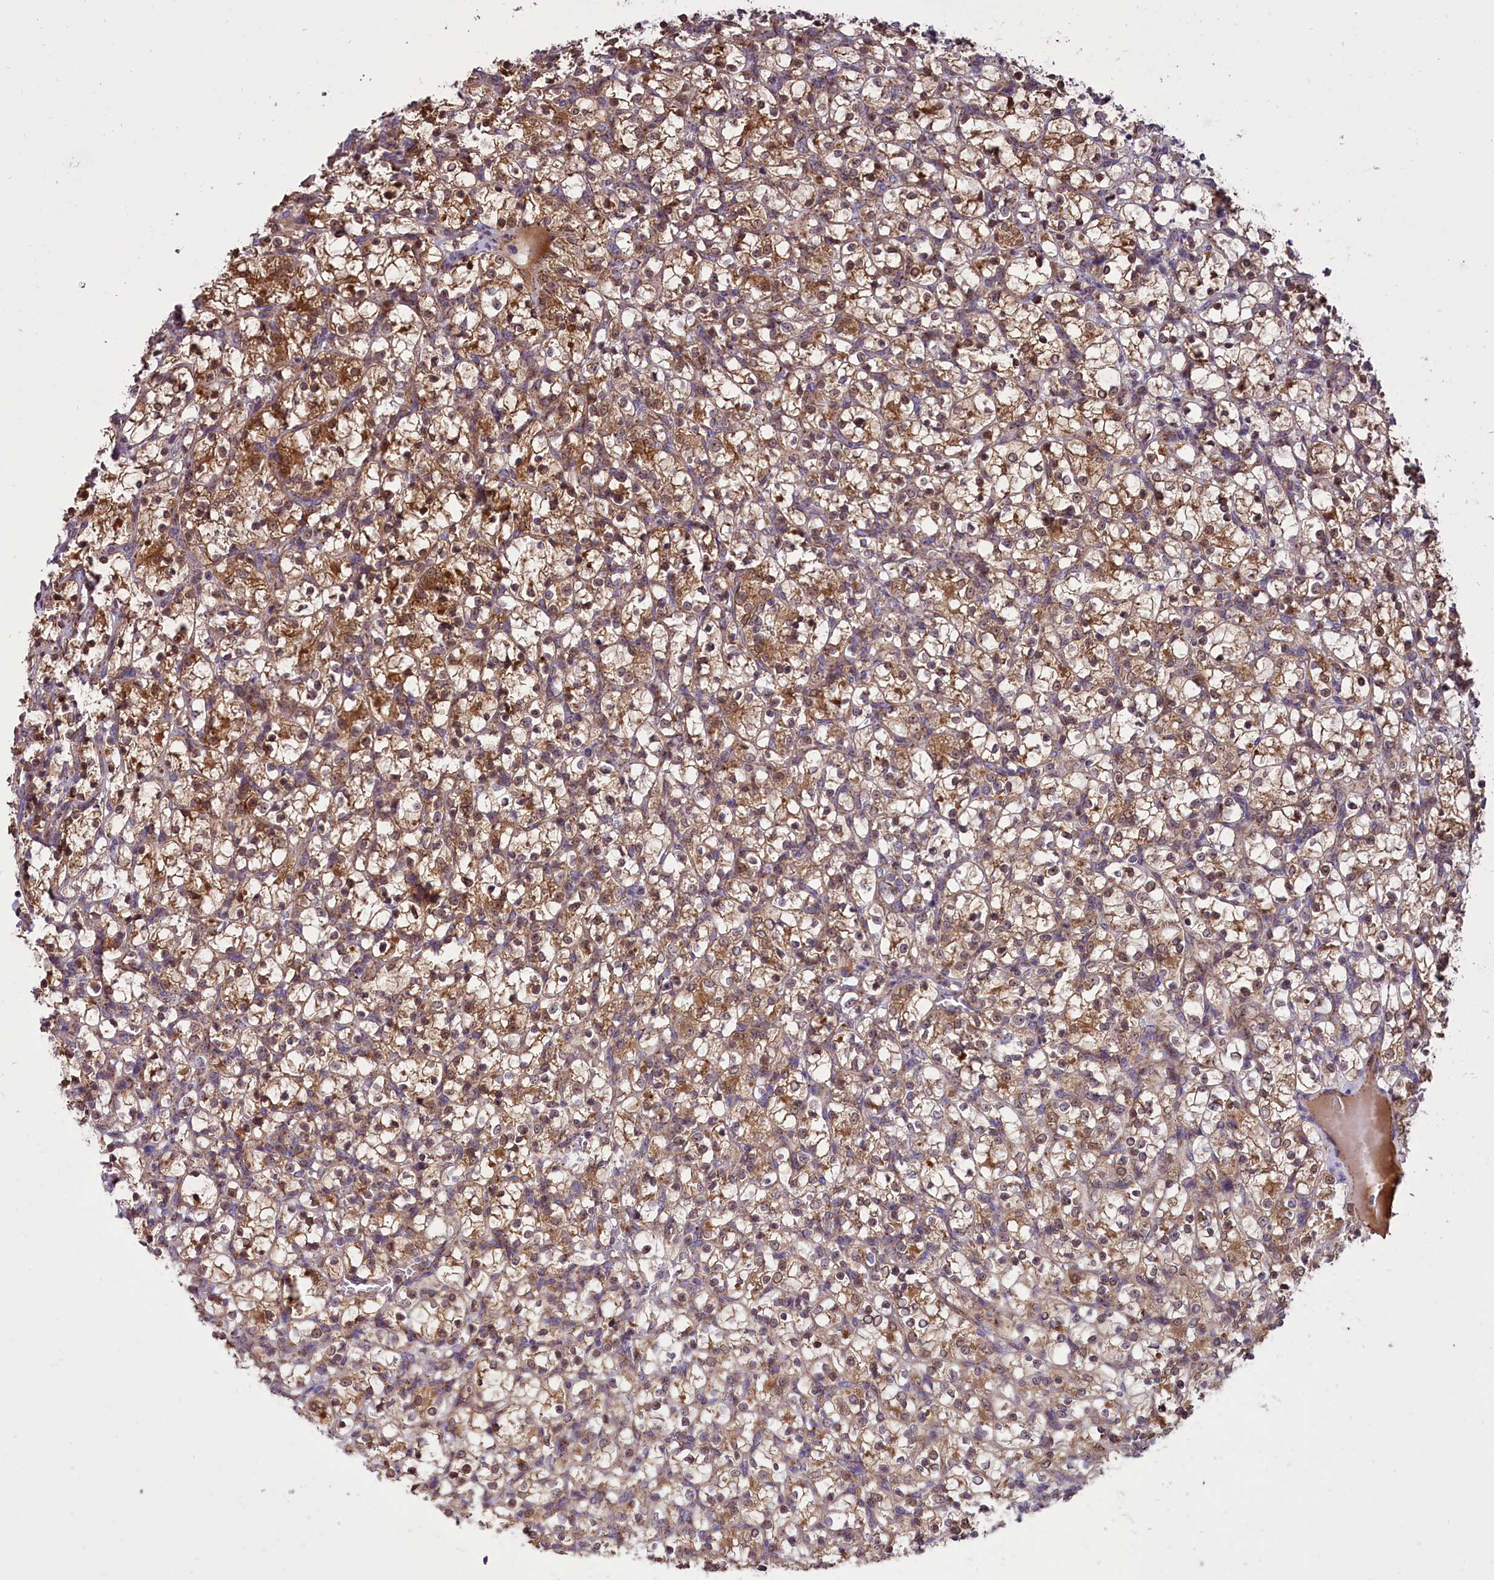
{"staining": {"intensity": "moderate", "quantity": ">75%", "location": "cytoplasmic/membranous,nuclear"}, "tissue": "renal cancer", "cell_type": "Tumor cells", "image_type": "cancer", "snomed": [{"axis": "morphology", "description": "Adenocarcinoma, NOS"}, {"axis": "topography", "description": "Kidney"}], "caption": "Protein analysis of renal cancer tissue demonstrates moderate cytoplasmic/membranous and nuclear expression in approximately >75% of tumor cells.", "gene": "GLRX5", "patient": {"sex": "female", "age": 69}}